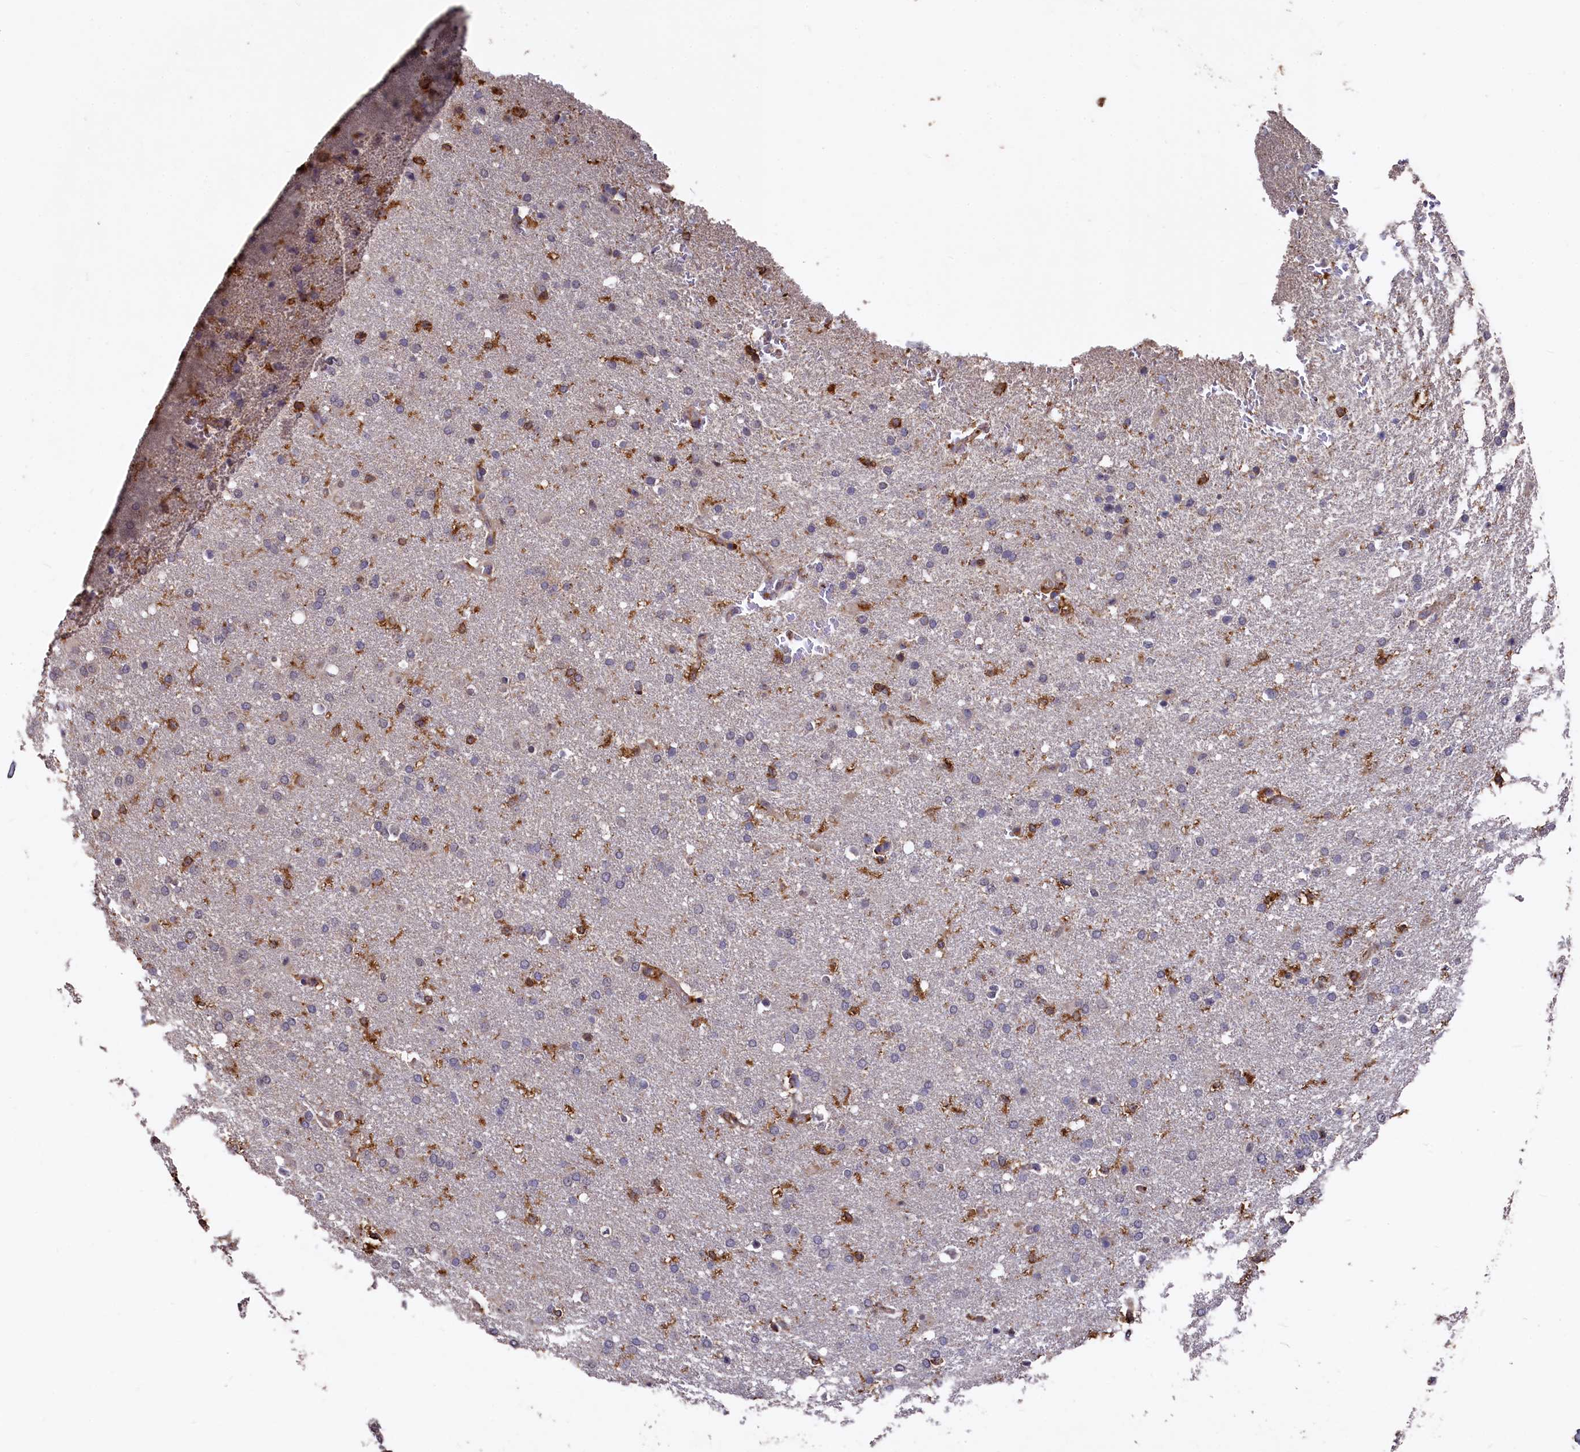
{"staining": {"intensity": "negative", "quantity": "none", "location": "none"}, "tissue": "glioma", "cell_type": "Tumor cells", "image_type": "cancer", "snomed": [{"axis": "morphology", "description": "Glioma, malignant, High grade"}, {"axis": "topography", "description": "Brain"}], "caption": "Histopathology image shows no protein staining in tumor cells of malignant high-grade glioma tissue.", "gene": "PLEKHO2", "patient": {"sex": "male", "age": 72}}